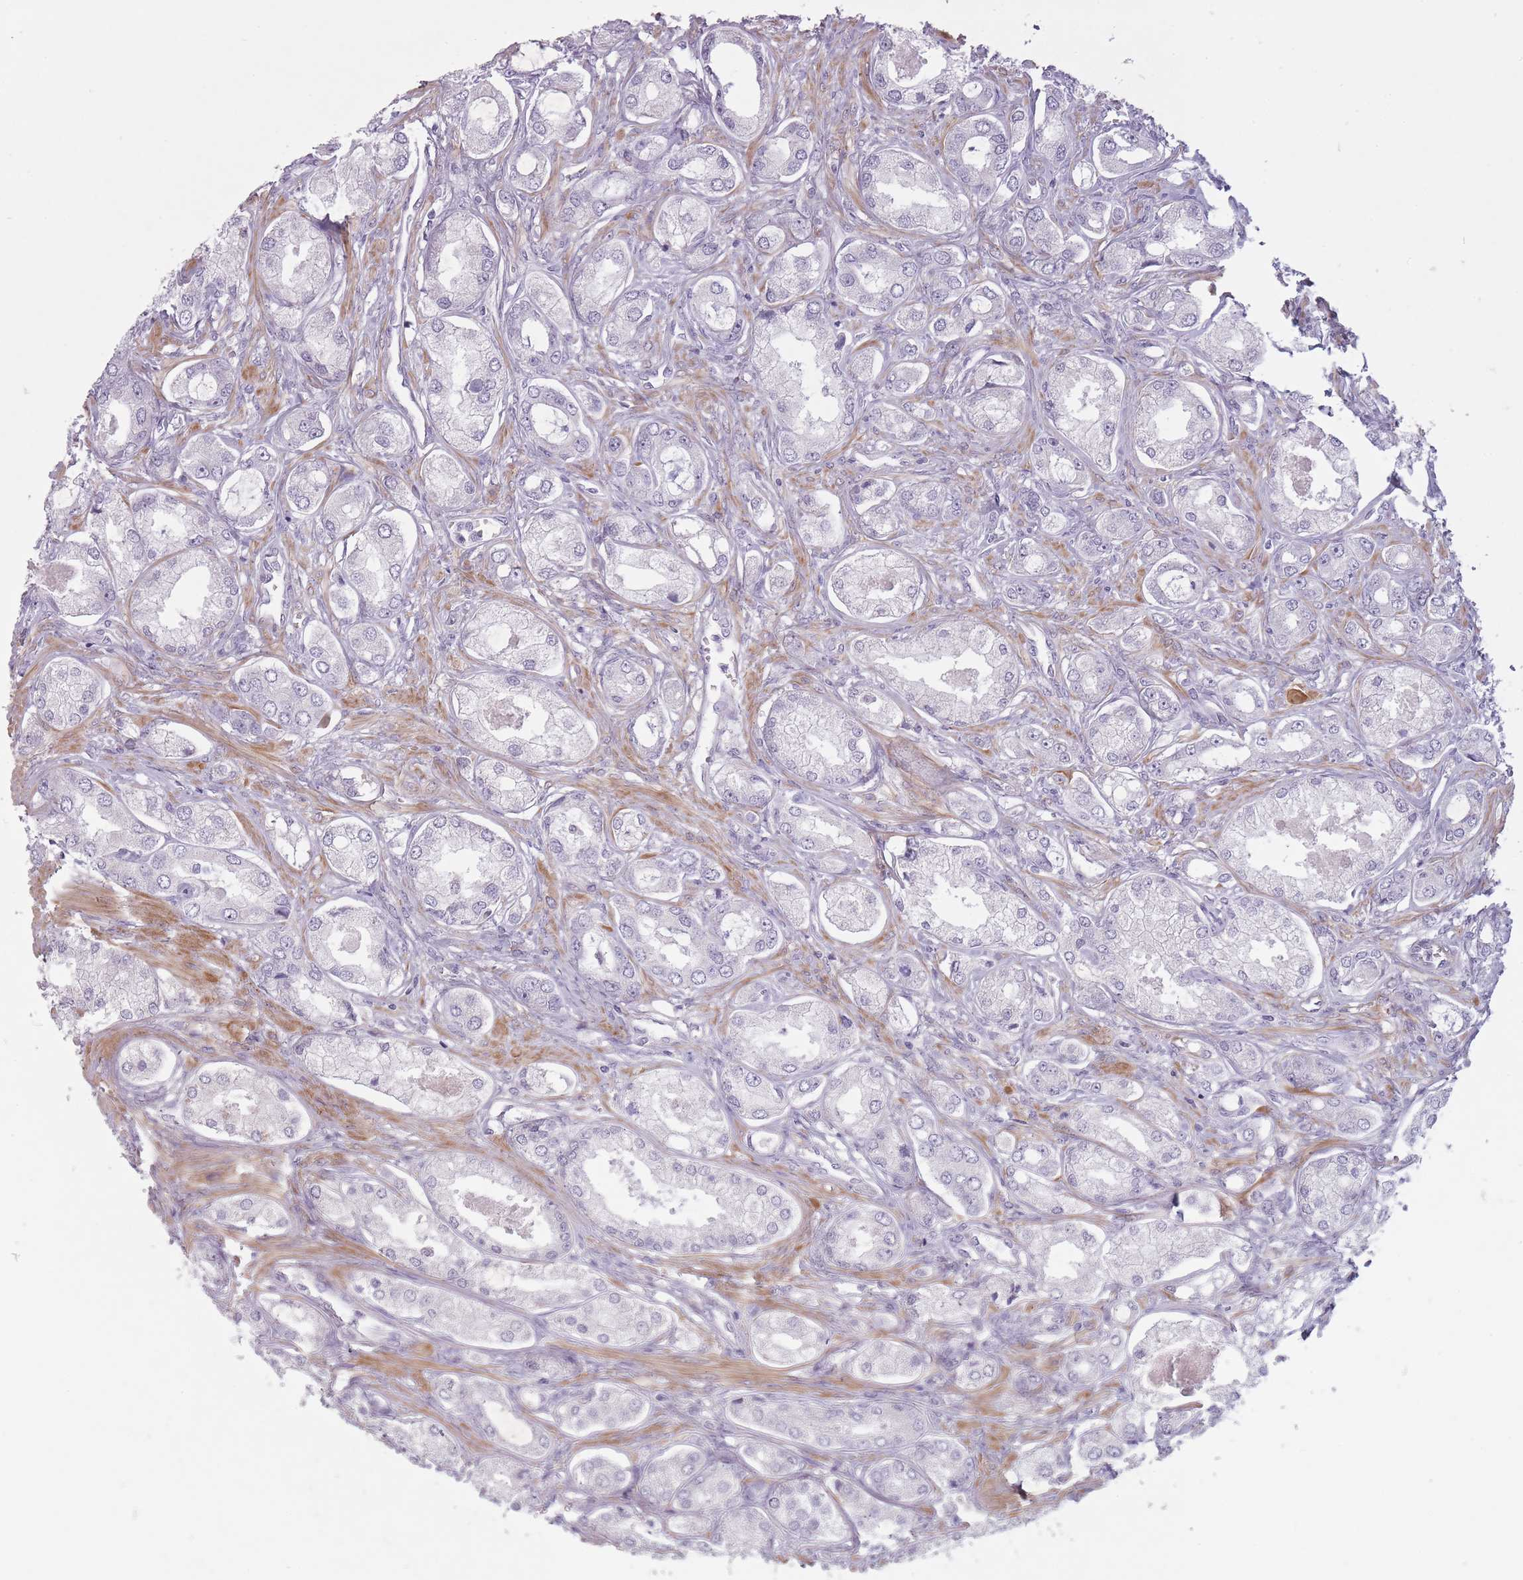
{"staining": {"intensity": "negative", "quantity": "none", "location": "none"}, "tissue": "prostate cancer", "cell_type": "Tumor cells", "image_type": "cancer", "snomed": [{"axis": "morphology", "description": "Adenocarcinoma, Low grade"}, {"axis": "topography", "description": "Prostate"}], "caption": "High magnification brightfield microscopy of low-grade adenocarcinoma (prostate) stained with DAB (brown) and counterstained with hematoxylin (blue): tumor cells show no significant staining.", "gene": "RFX4", "patient": {"sex": "male", "age": 68}}